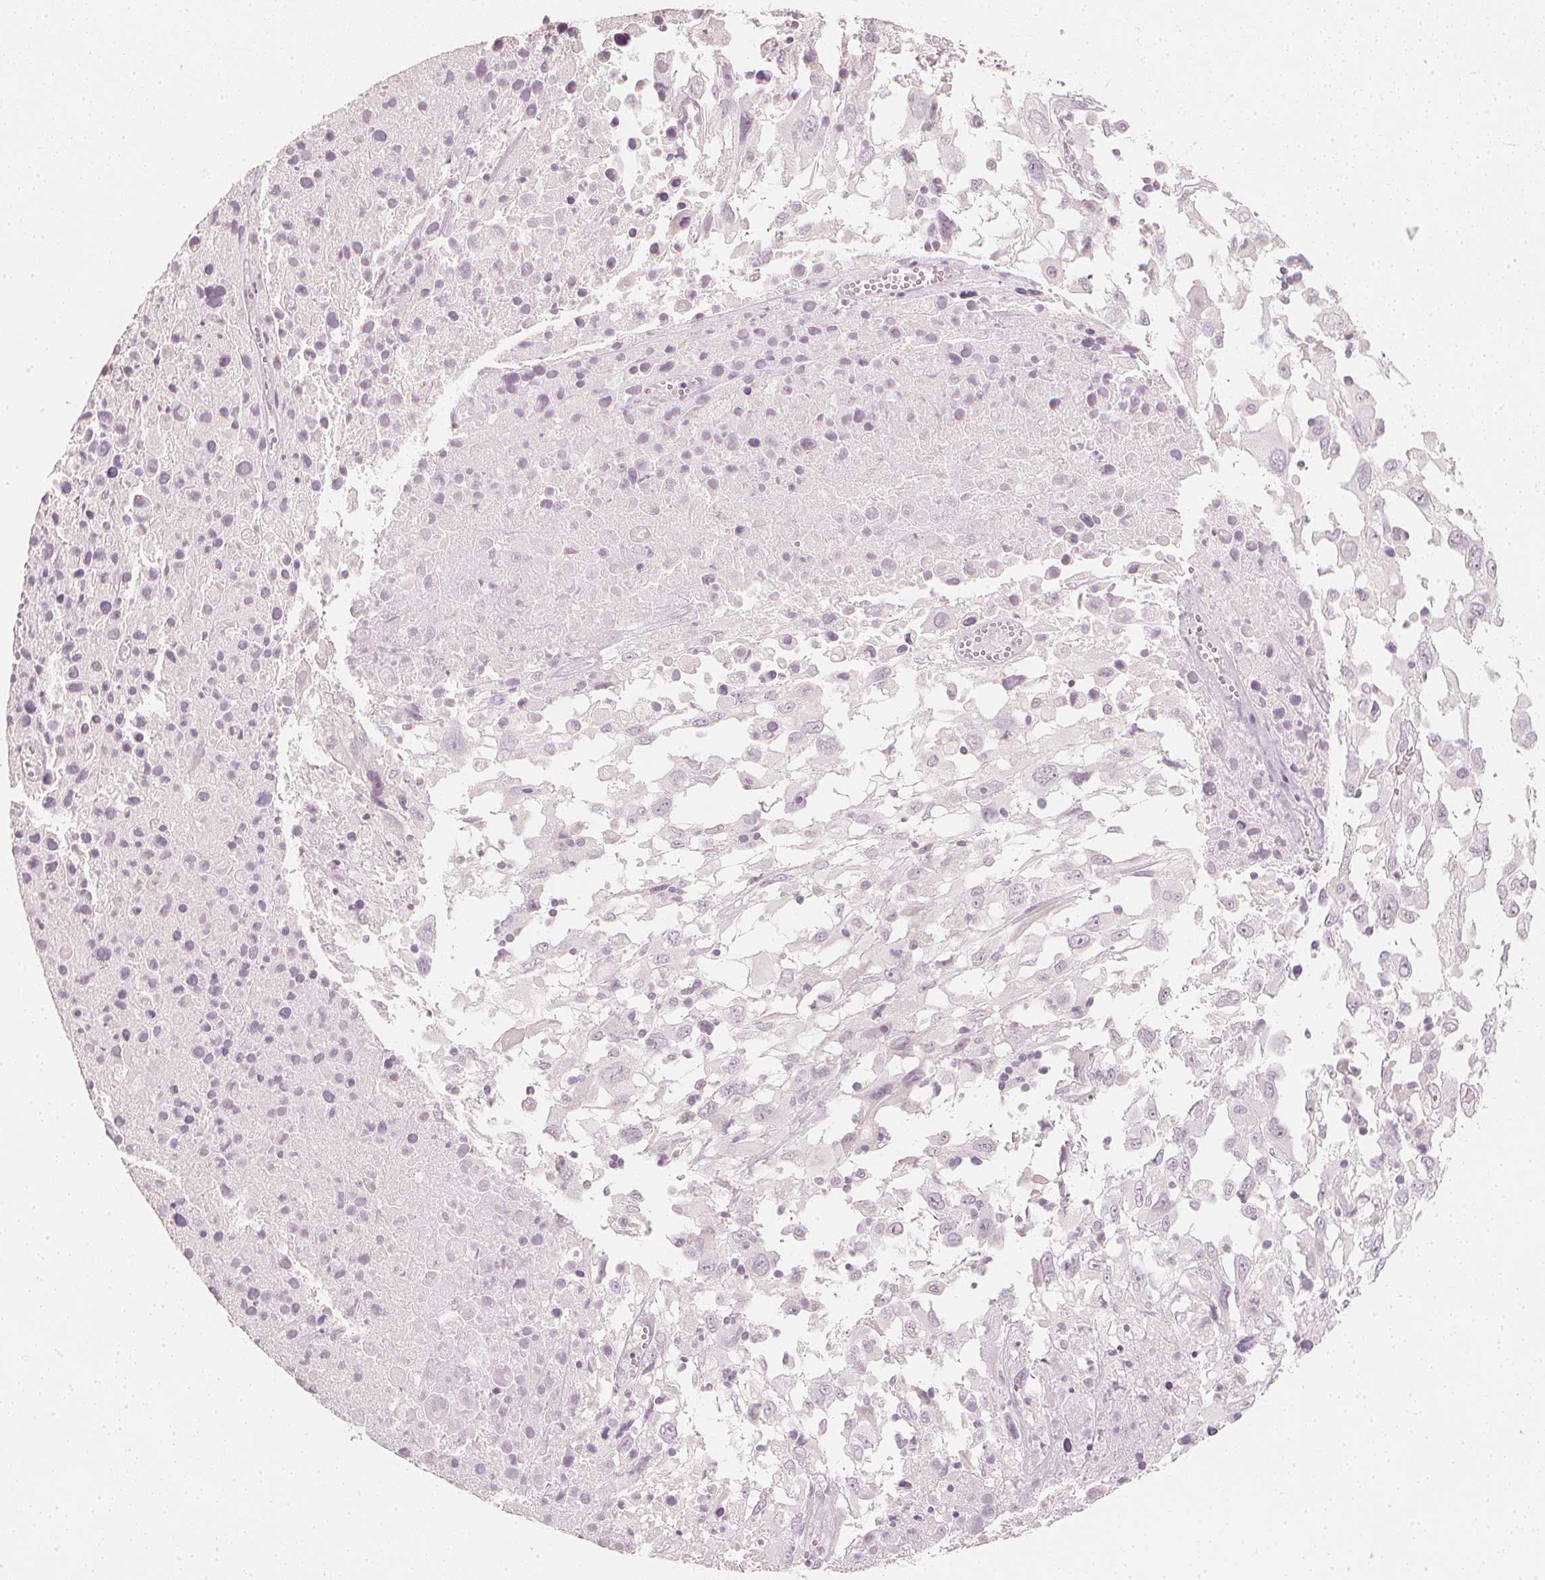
{"staining": {"intensity": "negative", "quantity": "none", "location": "none"}, "tissue": "melanoma", "cell_type": "Tumor cells", "image_type": "cancer", "snomed": [{"axis": "morphology", "description": "Malignant melanoma, Metastatic site"}, {"axis": "topography", "description": "Soft tissue"}], "caption": "Micrograph shows no significant protein positivity in tumor cells of melanoma.", "gene": "CALB1", "patient": {"sex": "male", "age": 50}}